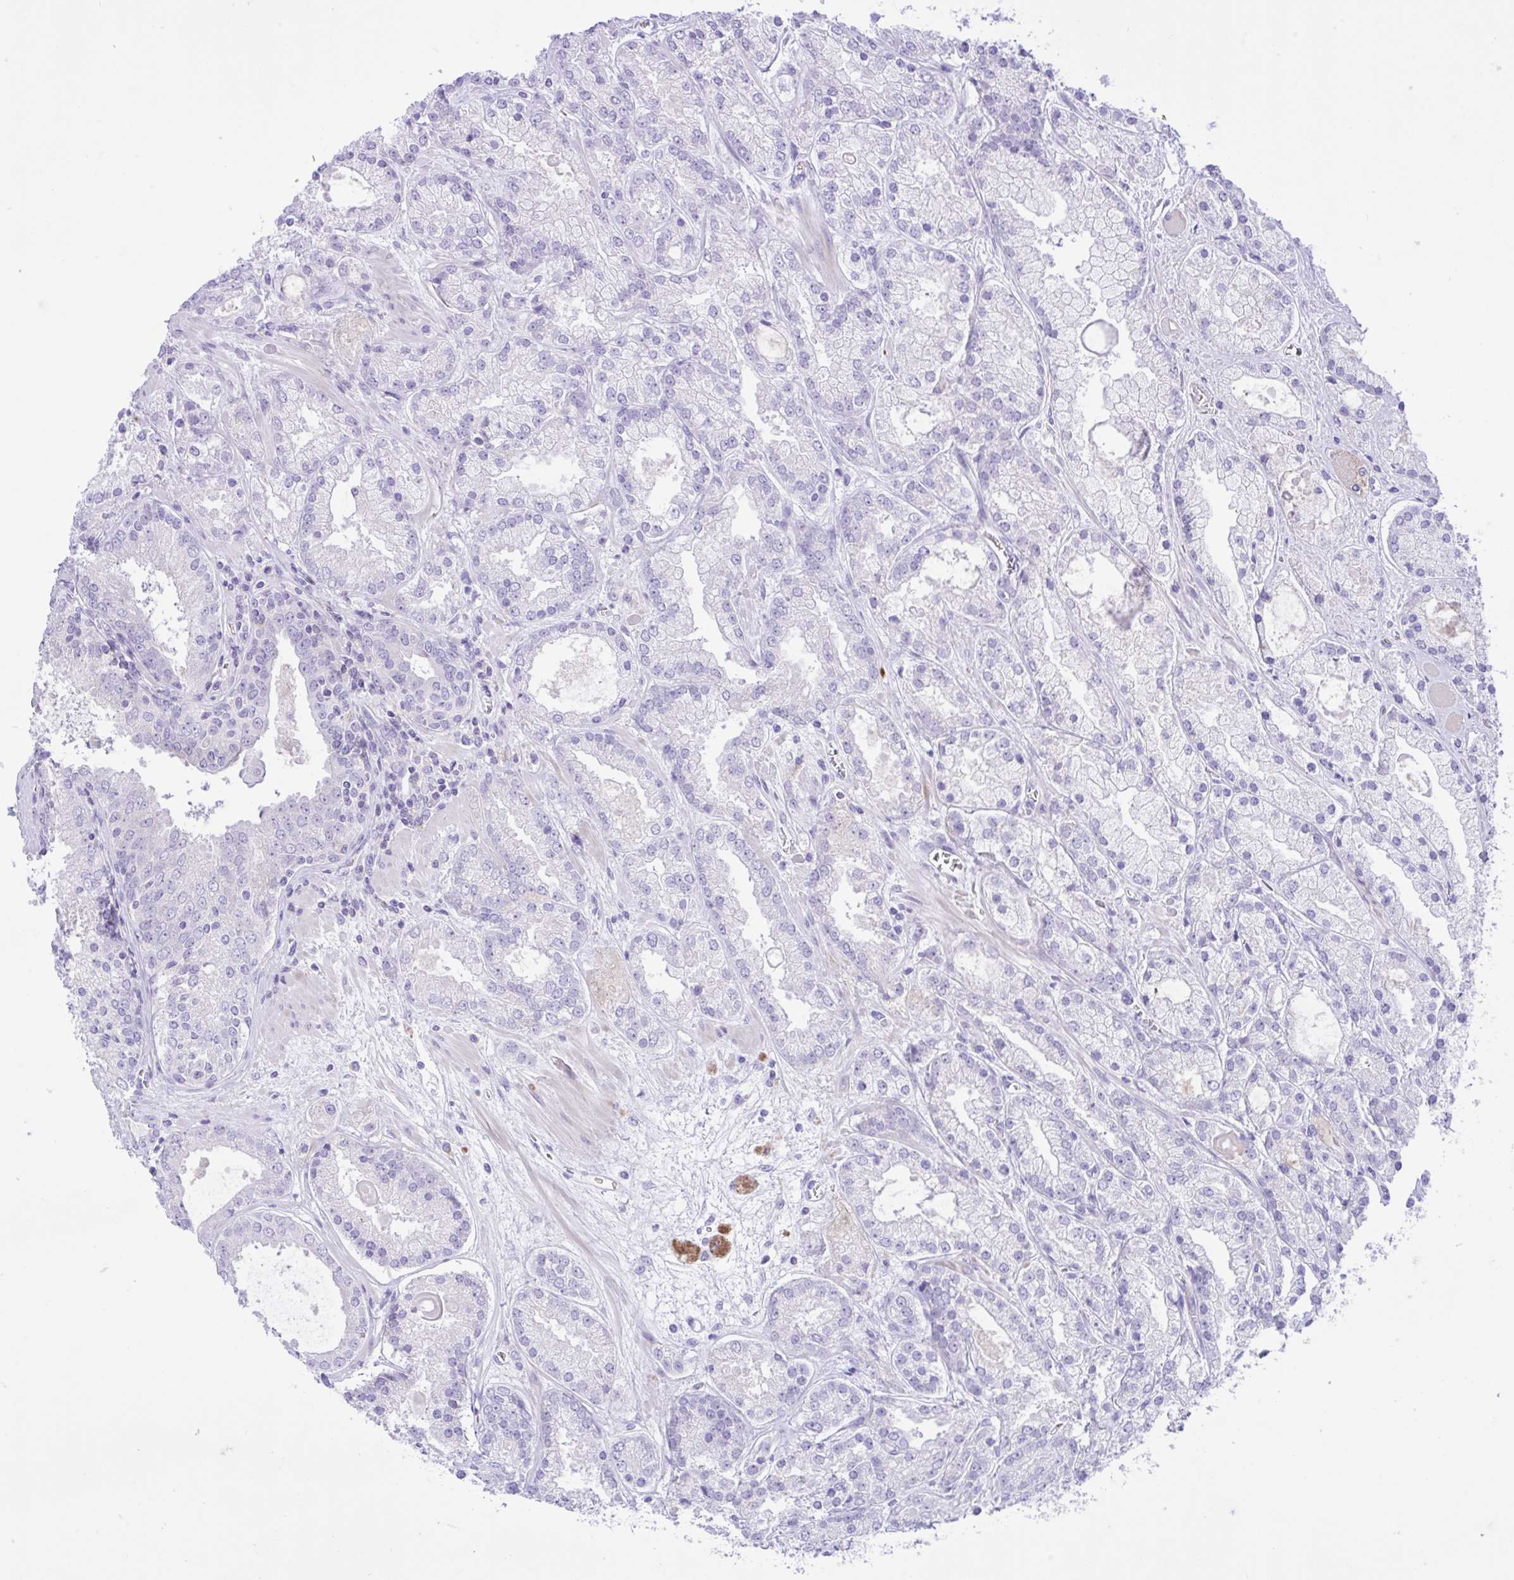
{"staining": {"intensity": "negative", "quantity": "none", "location": "none"}, "tissue": "prostate cancer", "cell_type": "Tumor cells", "image_type": "cancer", "snomed": [{"axis": "morphology", "description": "Adenocarcinoma, High grade"}, {"axis": "topography", "description": "Prostate"}], "caption": "Immunohistochemistry (IHC) of prostate cancer exhibits no positivity in tumor cells.", "gene": "ZNF101", "patient": {"sex": "male", "age": 67}}